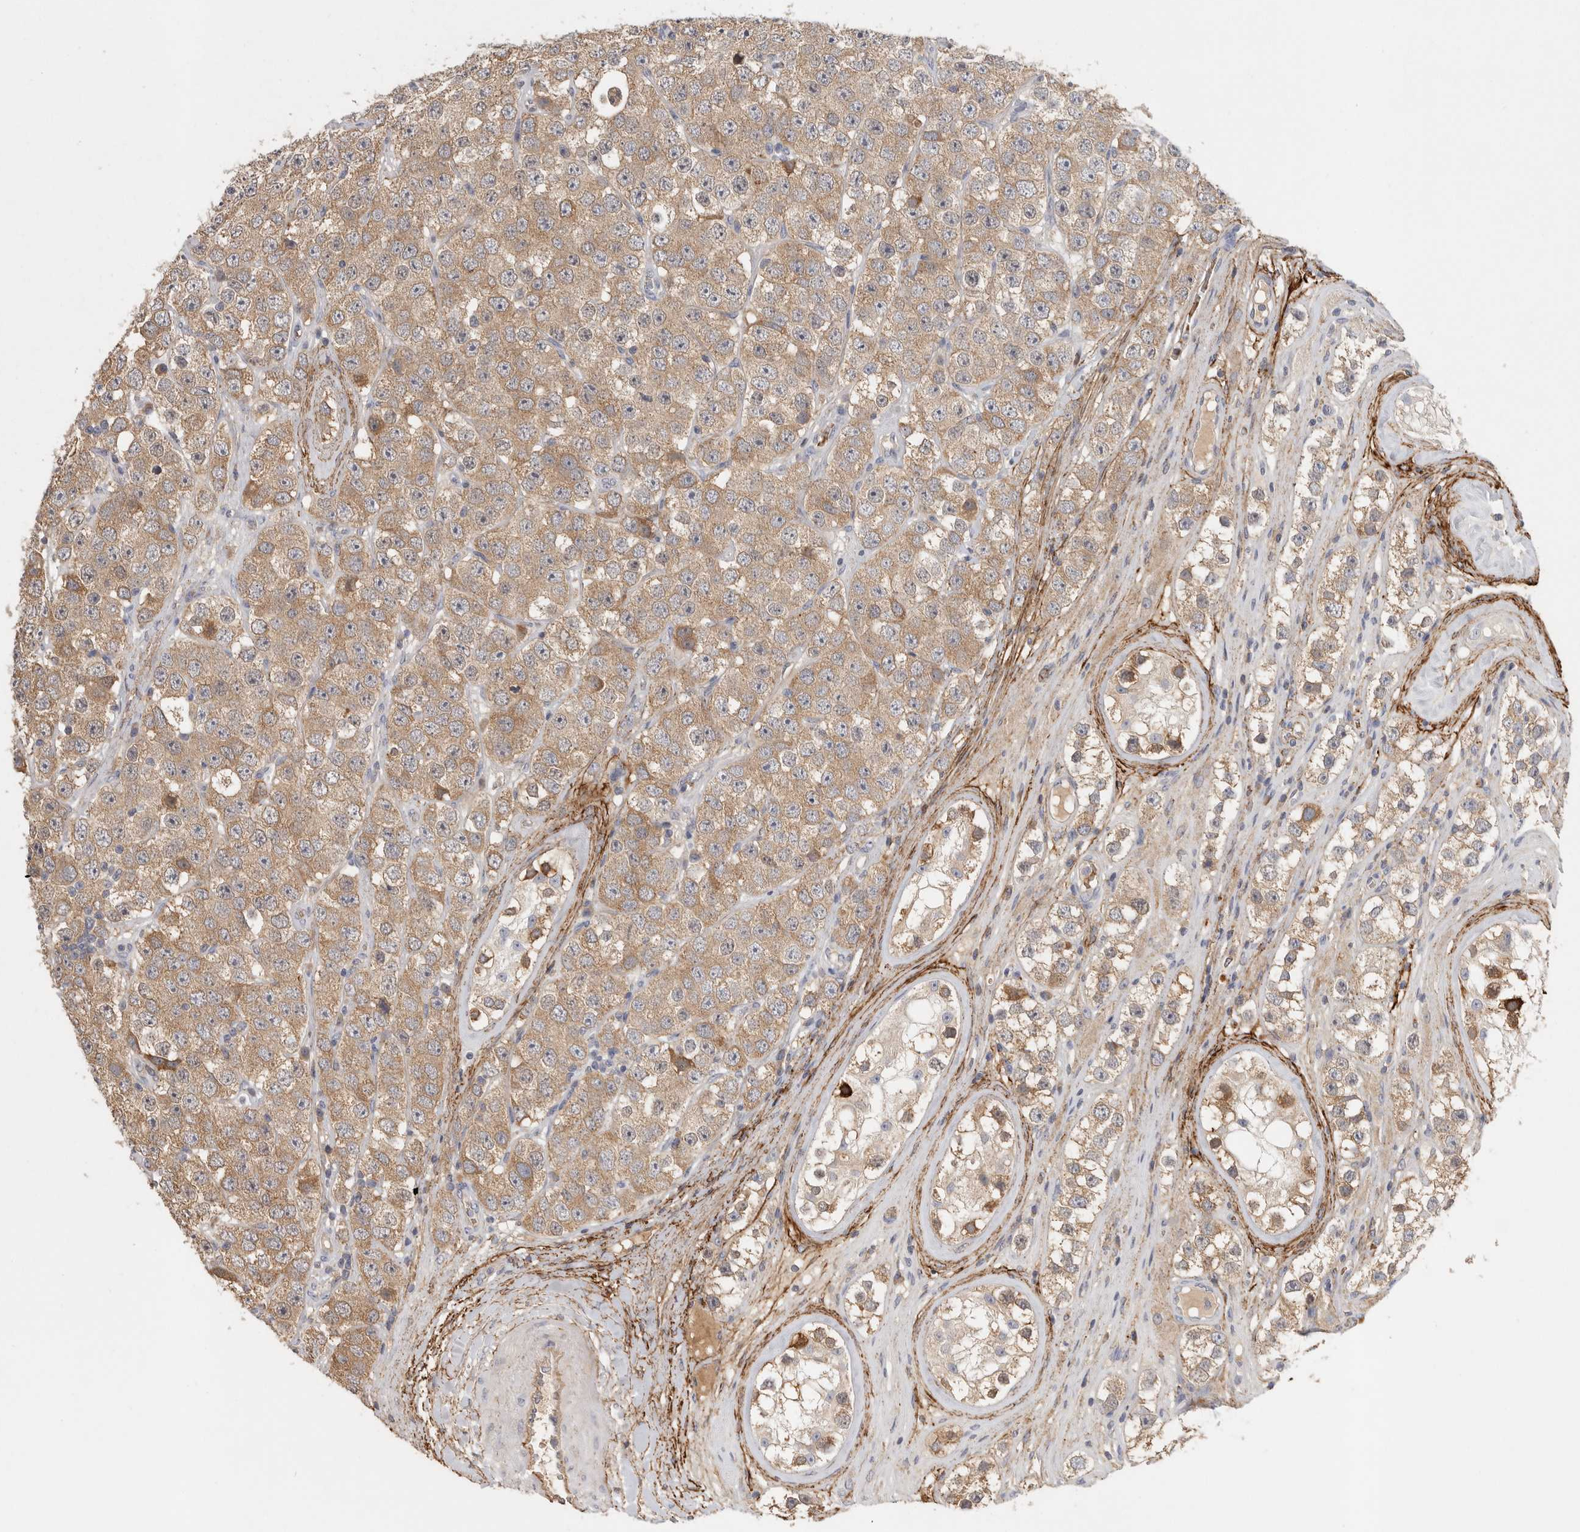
{"staining": {"intensity": "moderate", "quantity": ">75%", "location": "cytoplasmic/membranous"}, "tissue": "testis cancer", "cell_type": "Tumor cells", "image_type": "cancer", "snomed": [{"axis": "morphology", "description": "Seminoma, NOS"}, {"axis": "topography", "description": "Testis"}], "caption": "Tumor cells demonstrate medium levels of moderate cytoplasmic/membranous expression in approximately >75% of cells in human seminoma (testis).", "gene": "CFAP298", "patient": {"sex": "male", "age": 28}}